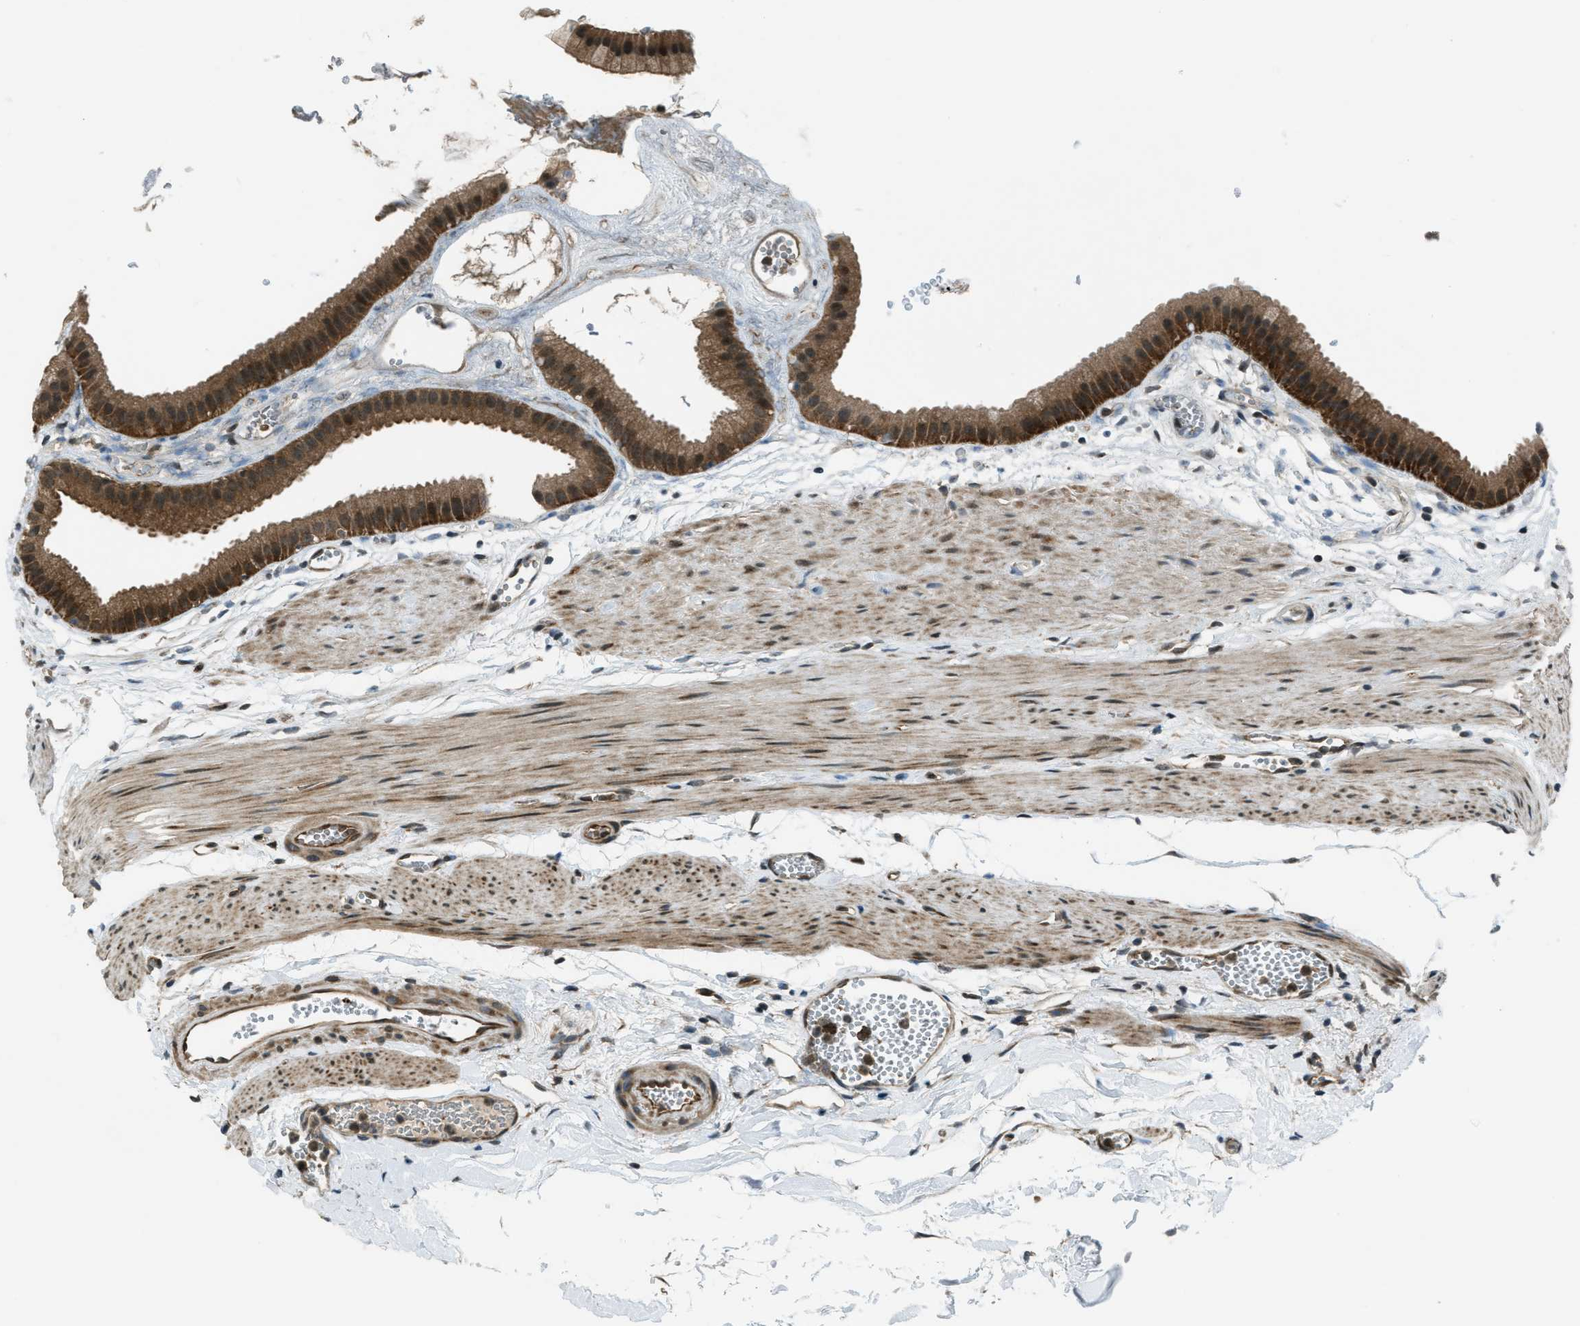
{"staining": {"intensity": "moderate", "quantity": ">75%", "location": "cytoplasmic/membranous,nuclear"}, "tissue": "gallbladder", "cell_type": "Glandular cells", "image_type": "normal", "snomed": [{"axis": "morphology", "description": "Normal tissue, NOS"}, {"axis": "topography", "description": "Gallbladder"}], "caption": "Protein staining shows moderate cytoplasmic/membranous,nuclear staining in about >75% of glandular cells in unremarkable gallbladder. (DAB = brown stain, brightfield microscopy at high magnification).", "gene": "ASAP2", "patient": {"sex": "female", "age": 64}}